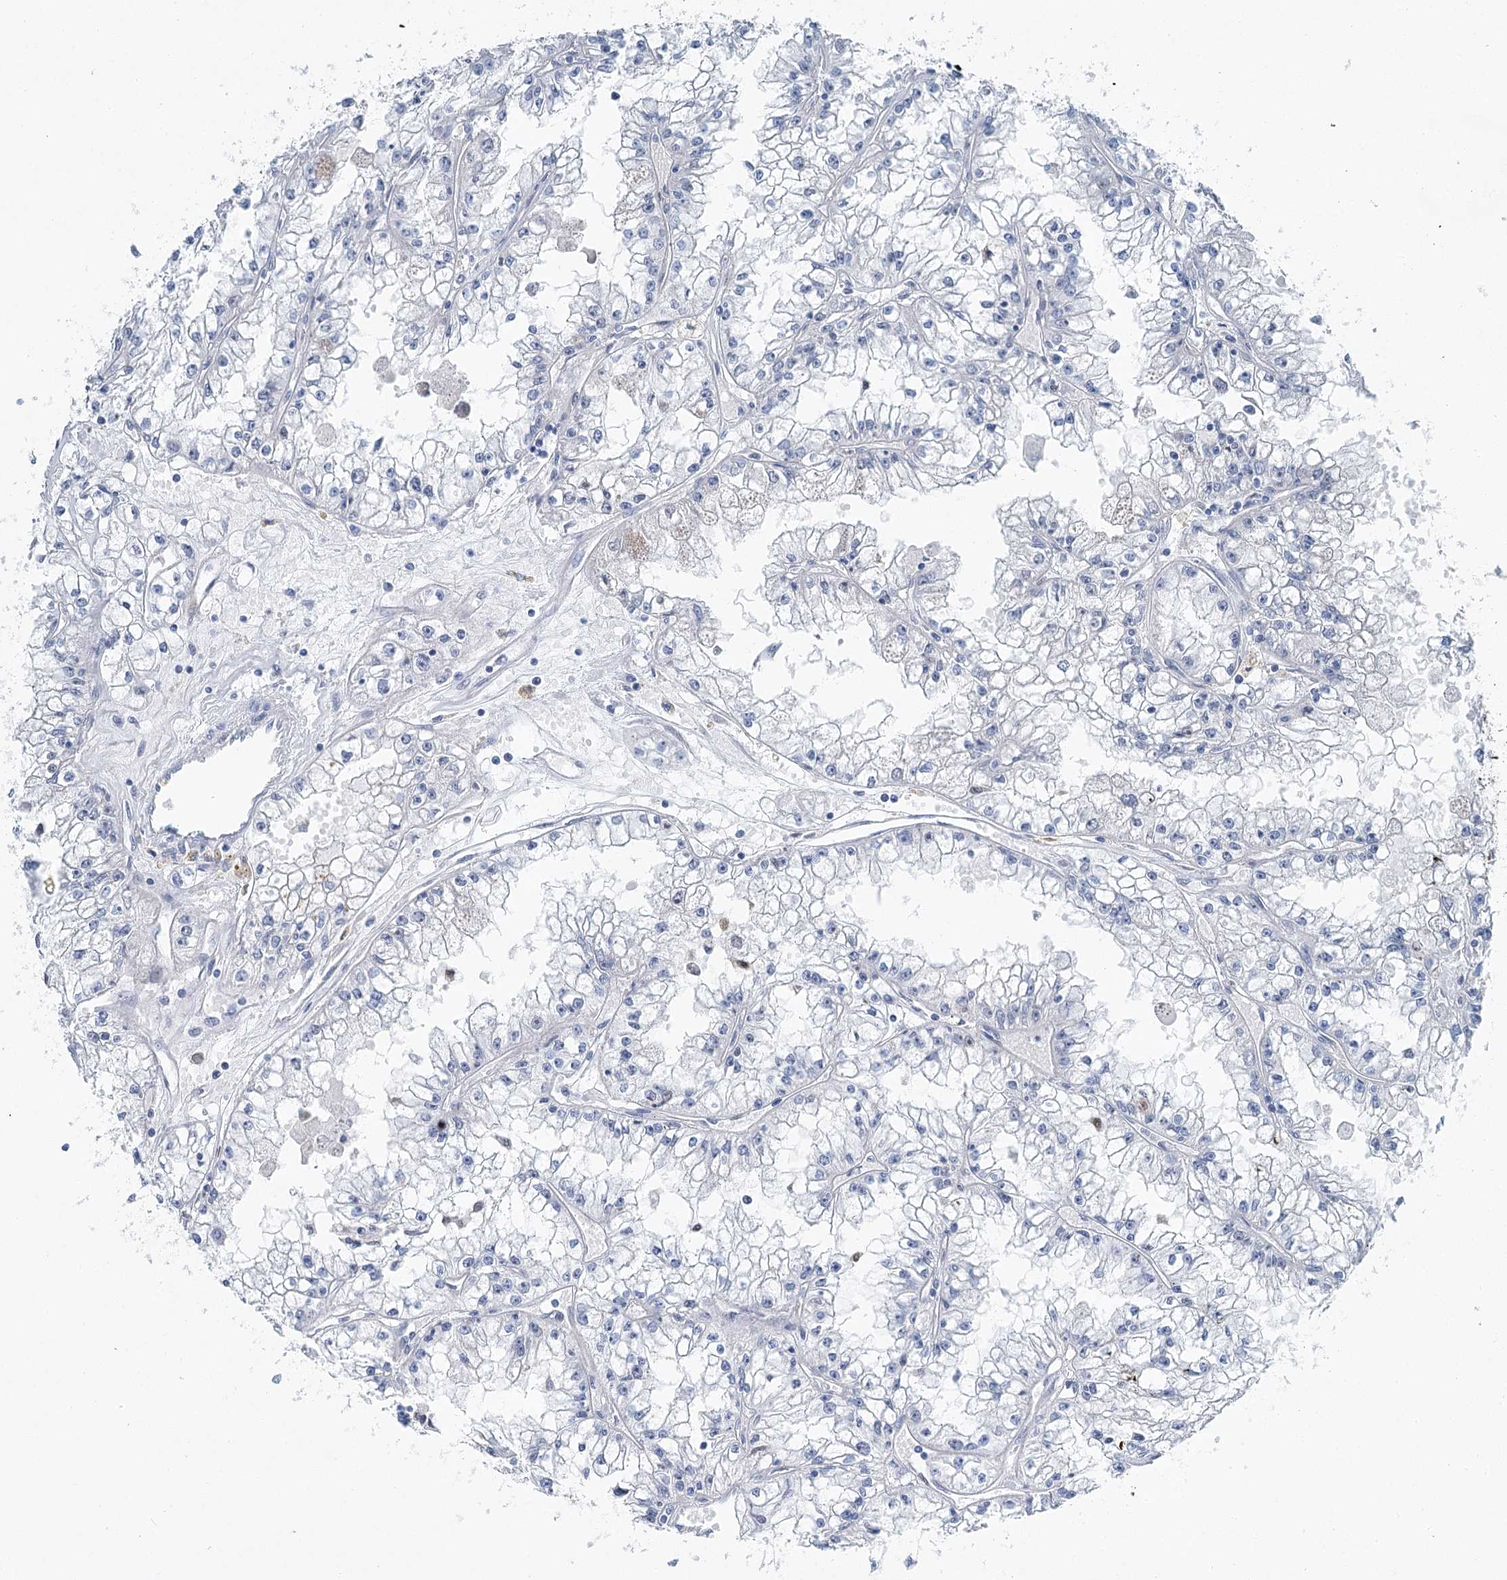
{"staining": {"intensity": "negative", "quantity": "none", "location": "none"}, "tissue": "renal cancer", "cell_type": "Tumor cells", "image_type": "cancer", "snomed": [{"axis": "morphology", "description": "Adenocarcinoma, NOS"}, {"axis": "topography", "description": "Kidney"}], "caption": "Renal adenocarcinoma stained for a protein using immunohistochemistry (IHC) shows no positivity tumor cells.", "gene": "HAT1", "patient": {"sex": "male", "age": 56}}